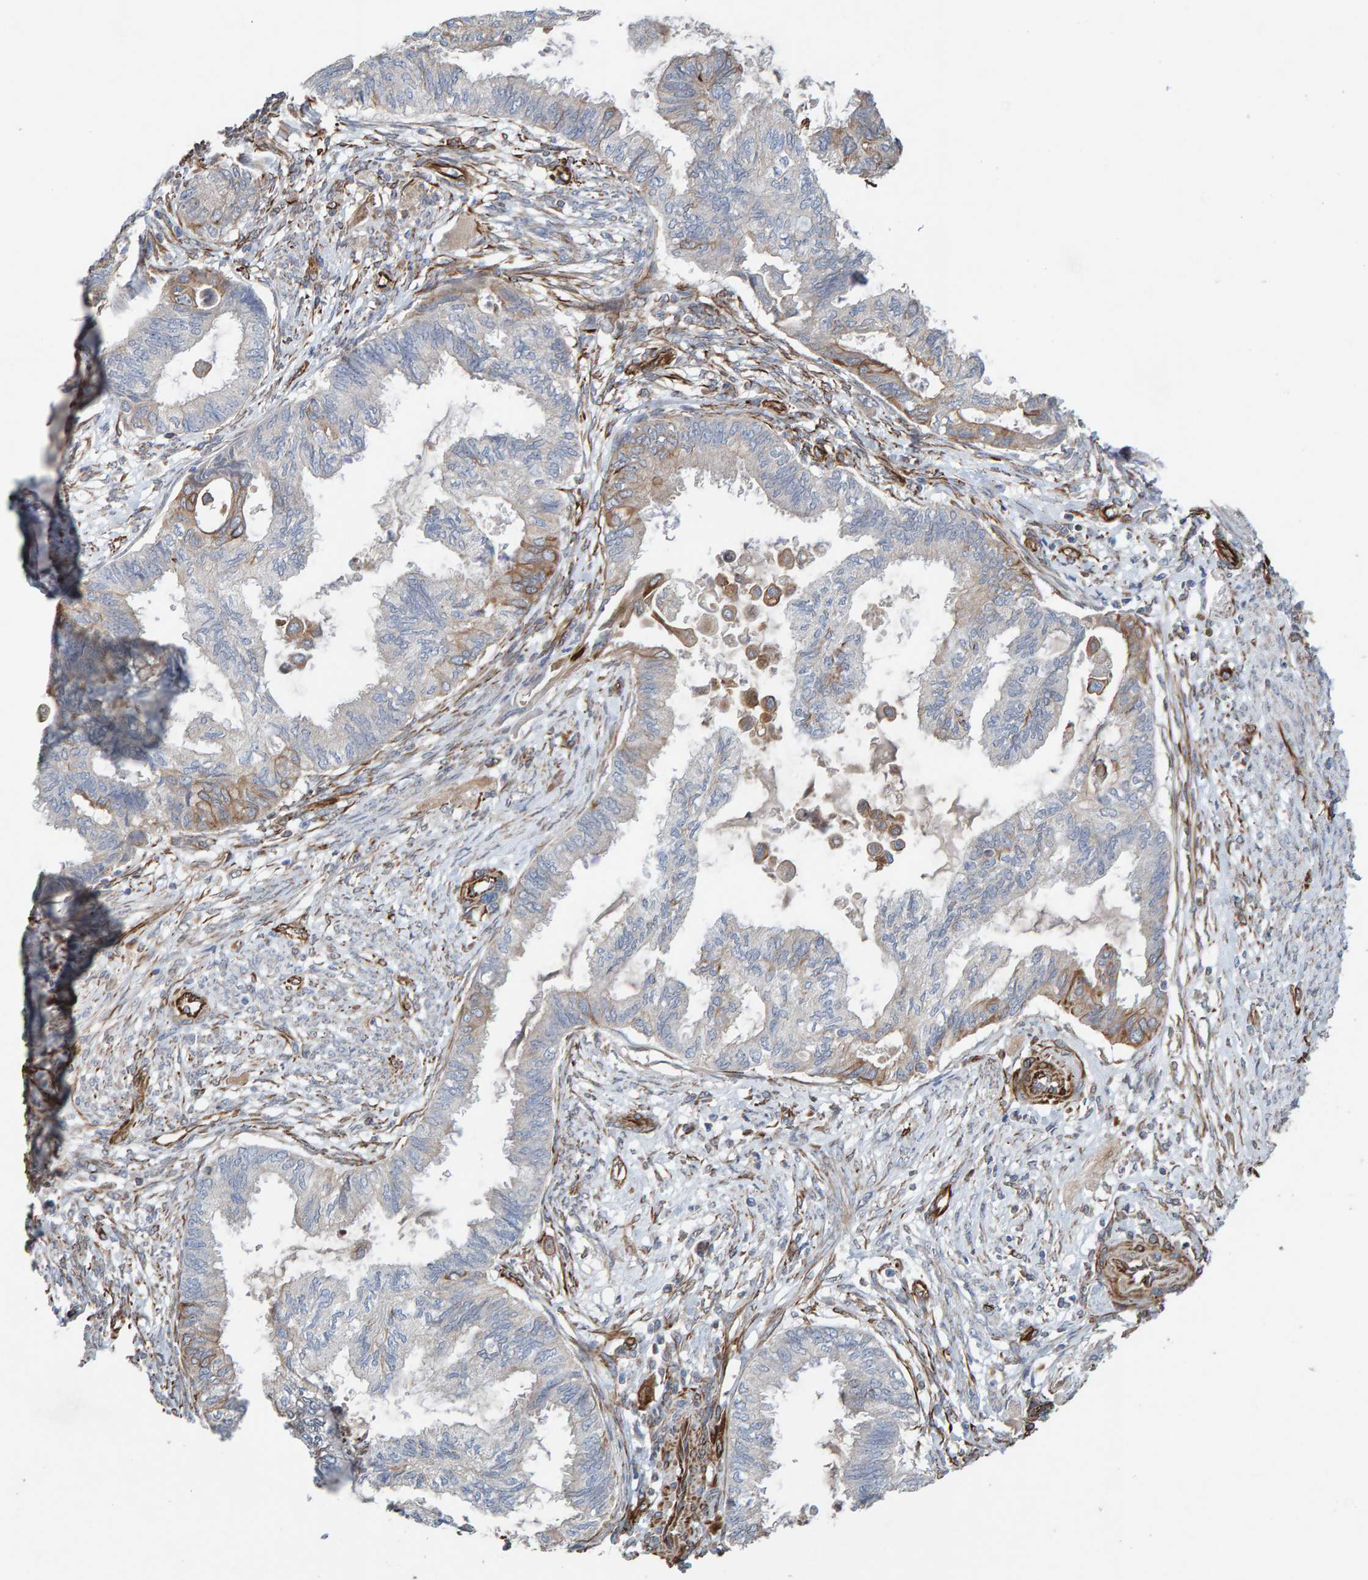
{"staining": {"intensity": "moderate", "quantity": "<25%", "location": "cytoplasmic/membranous"}, "tissue": "cervical cancer", "cell_type": "Tumor cells", "image_type": "cancer", "snomed": [{"axis": "morphology", "description": "Normal tissue, NOS"}, {"axis": "morphology", "description": "Adenocarcinoma, NOS"}, {"axis": "topography", "description": "Cervix"}, {"axis": "topography", "description": "Endometrium"}], "caption": "IHC (DAB) staining of cervical adenocarcinoma exhibits moderate cytoplasmic/membranous protein positivity in approximately <25% of tumor cells.", "gene": "ZNF347", "patient": {"sex": "female", "age": 86}}